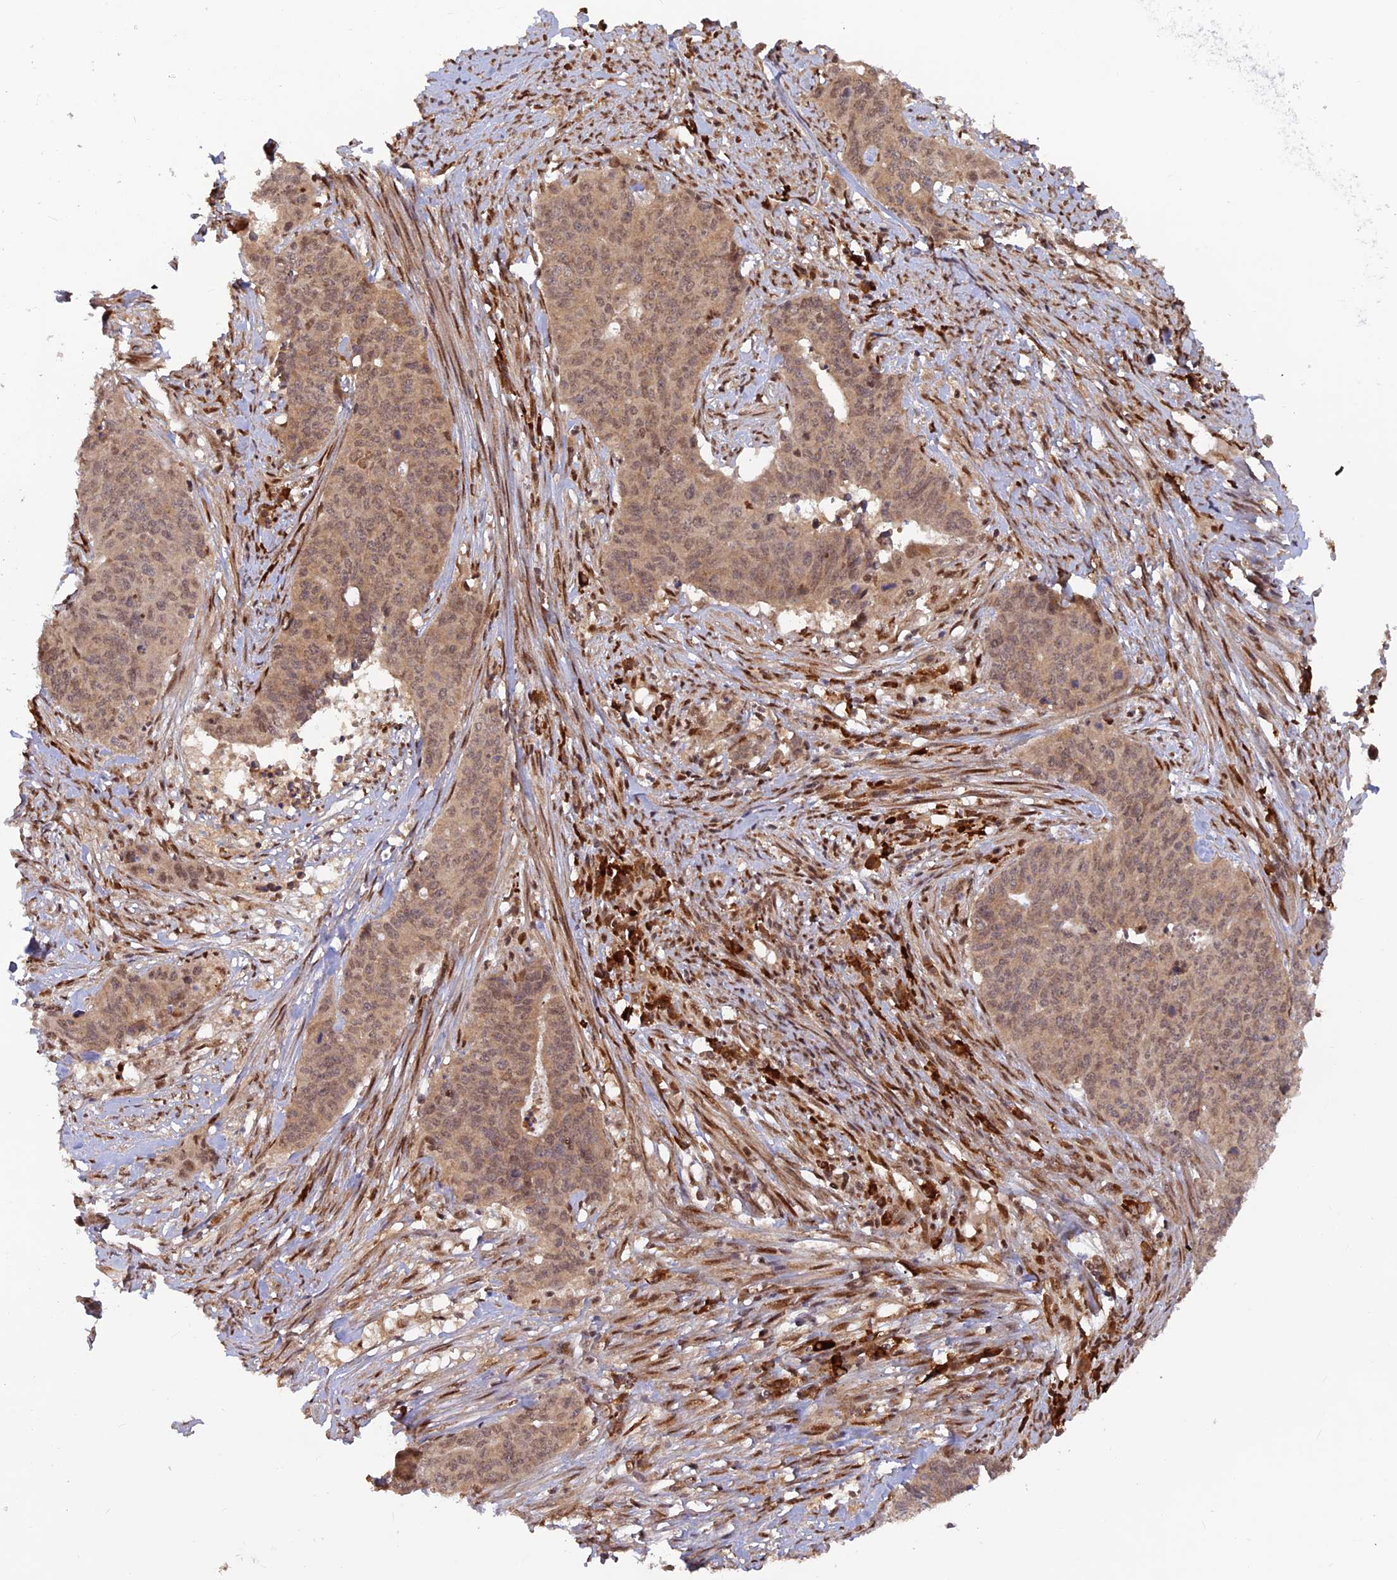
{"staining": {"intensity": "weak", "quantity": ">75%", "location": "cytoplasmic/membranous,nuclear"}, "tissue": "endometrial cancer", "cell_type": "Tumor cells", "image_type": "cancer", "snomed": [{"axis": "morphology", "description": "Adenocarcinoma, NOS"}, {"axis": "topography", "description": "Endometrium"}], "caption": "This is an image of IHC staining of endometrial adenocarcinoma, which shows weak expression in the cytoplasmic/membranous and nuclear of tumor cells.", "gene": "ZNF565", "patient": {"sex": "female", "age": 59}}